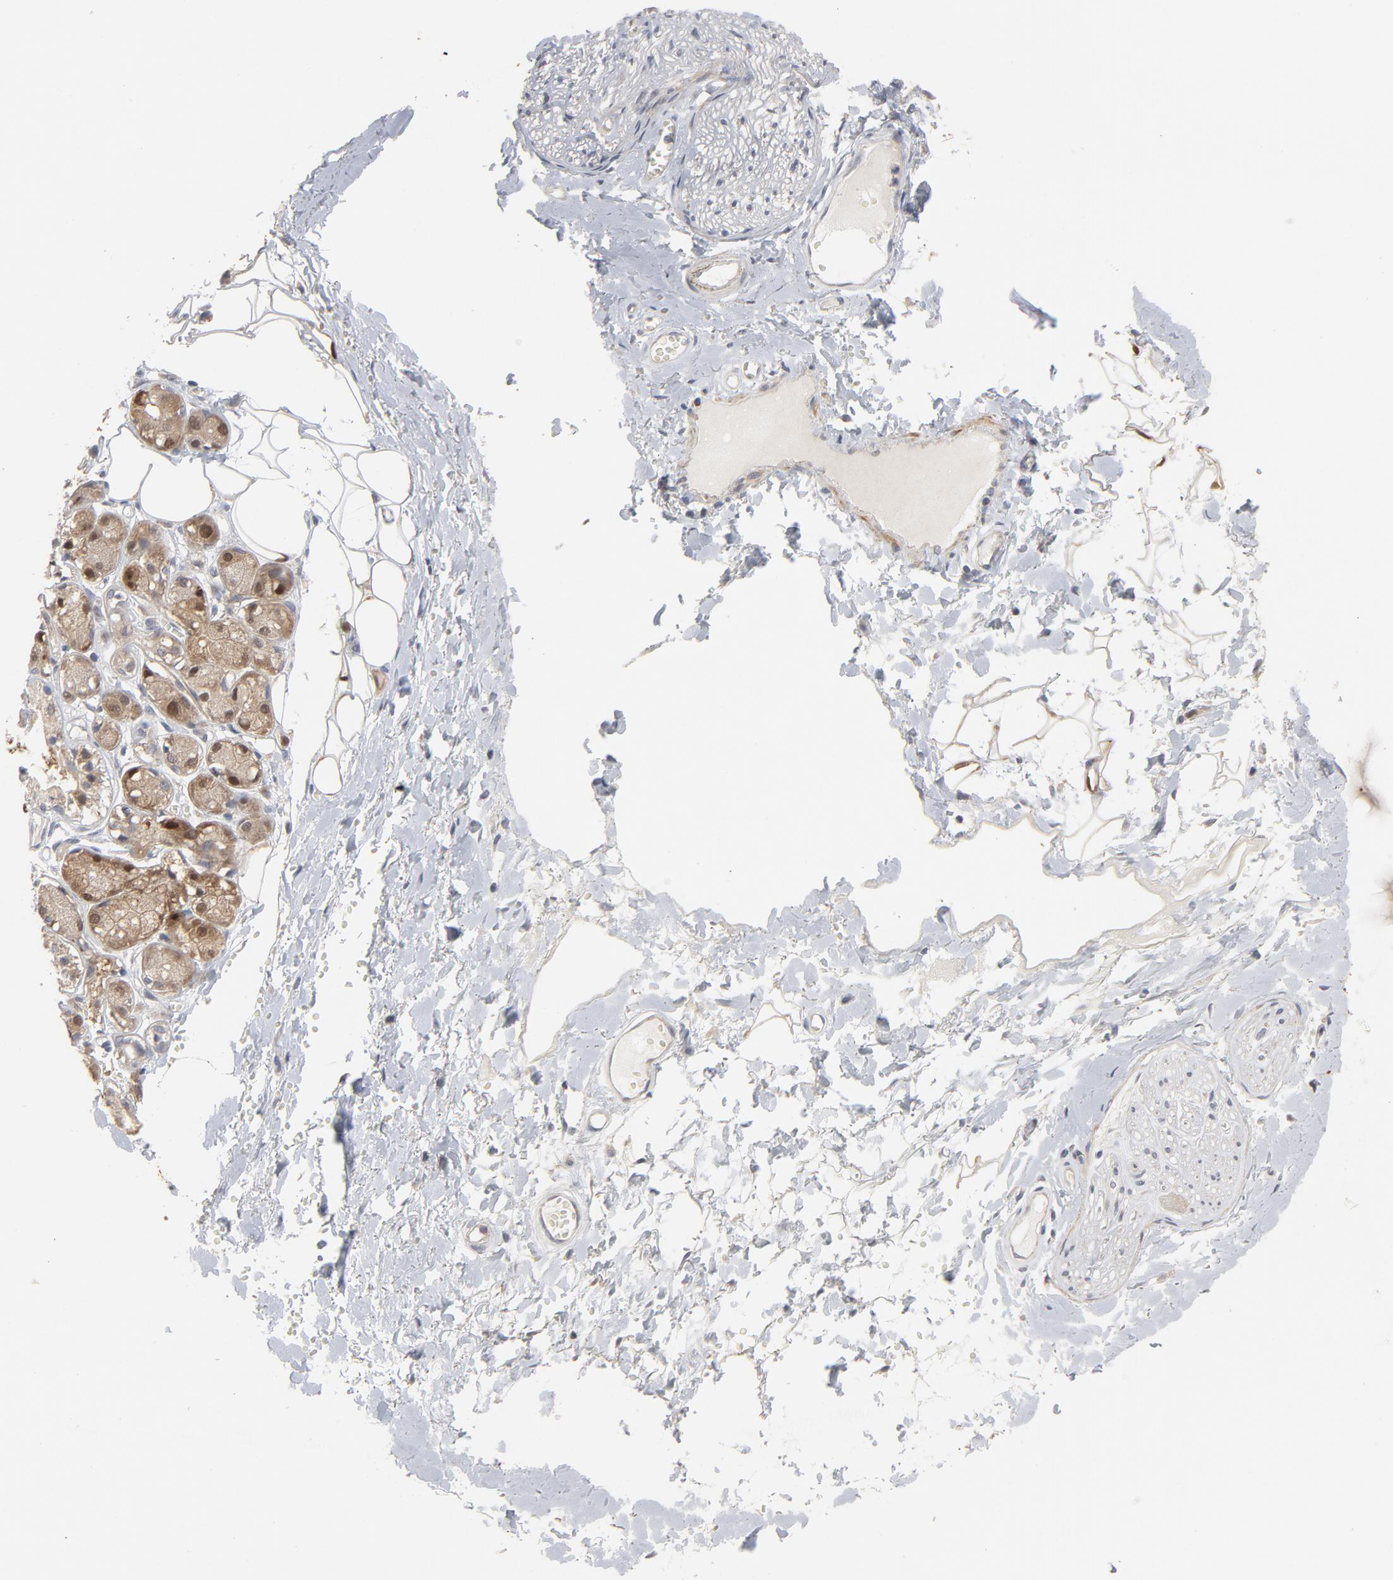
{"staining": {"intensity": "moderate", "quantity": ">75%", "location": "cytoplasmic/membranous"}, "tissue": "adipose tissue", "cell_type": "Adipocytes", "image_type": "normal", "snomed": [{"axis": "morphology", "description": "Normal tissue, NOS"}, {"axis": "morphology", "description": "Inflammation, NOS"}, {"axis": "topography", "description": "Salivary gland"}, {"axis": "topography", "description": "Peripheral nerve tissue"}], "caption": "Immunohistochemistry photomicrograph of normal adipose tissue: adipose tissue stained using immunohistochemistry shows medium levels of moderate protein expression localized specifically in the cytoplasmic/membranous of adipocytes, appearing as a cytoplasmic/membranous brown color.", "gene": "PPP1R1B", "patient": {"sex": "female", "age": 75}}